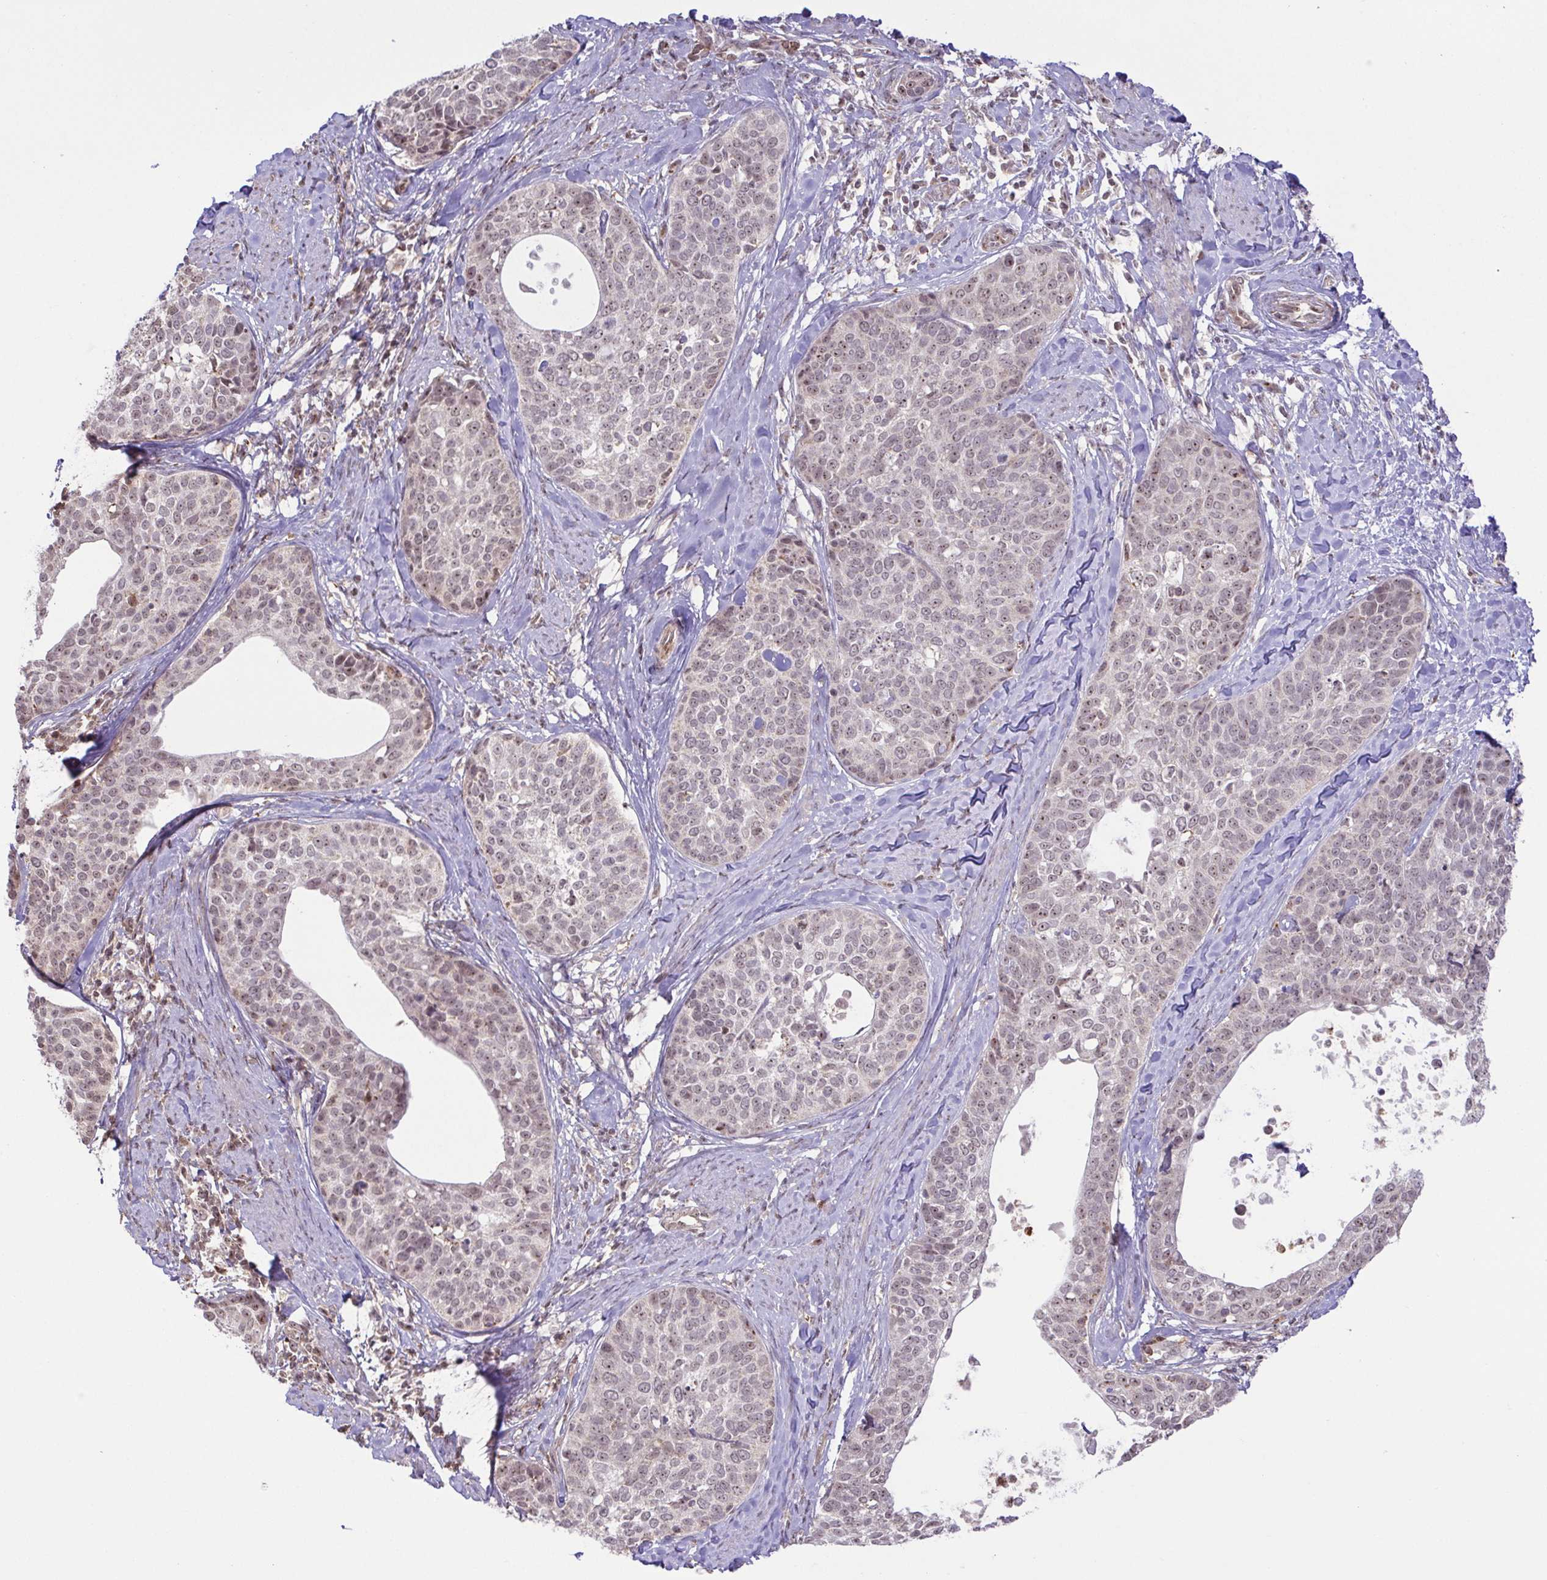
{"staining": {"intensity": "weak", "quantity": "25%-75%", "location": "nuclear"}, "tissue": "cervical cancer", "cell_type": "Tumor cells", "image_type": "cancer", "snomed": [{"axis": "morphology", "description": "Squamous cell carcinoma, NOS"}, {"axis": "topography", "description": "Cervix"}], "caption": "Cervical cancer stained with a brown dye exhibits weak nuclear positive staining in approximately 25%-75% of tumor cells.", "gene": "RSL24D1", "patient": {"sex": "female", "age": 69}}